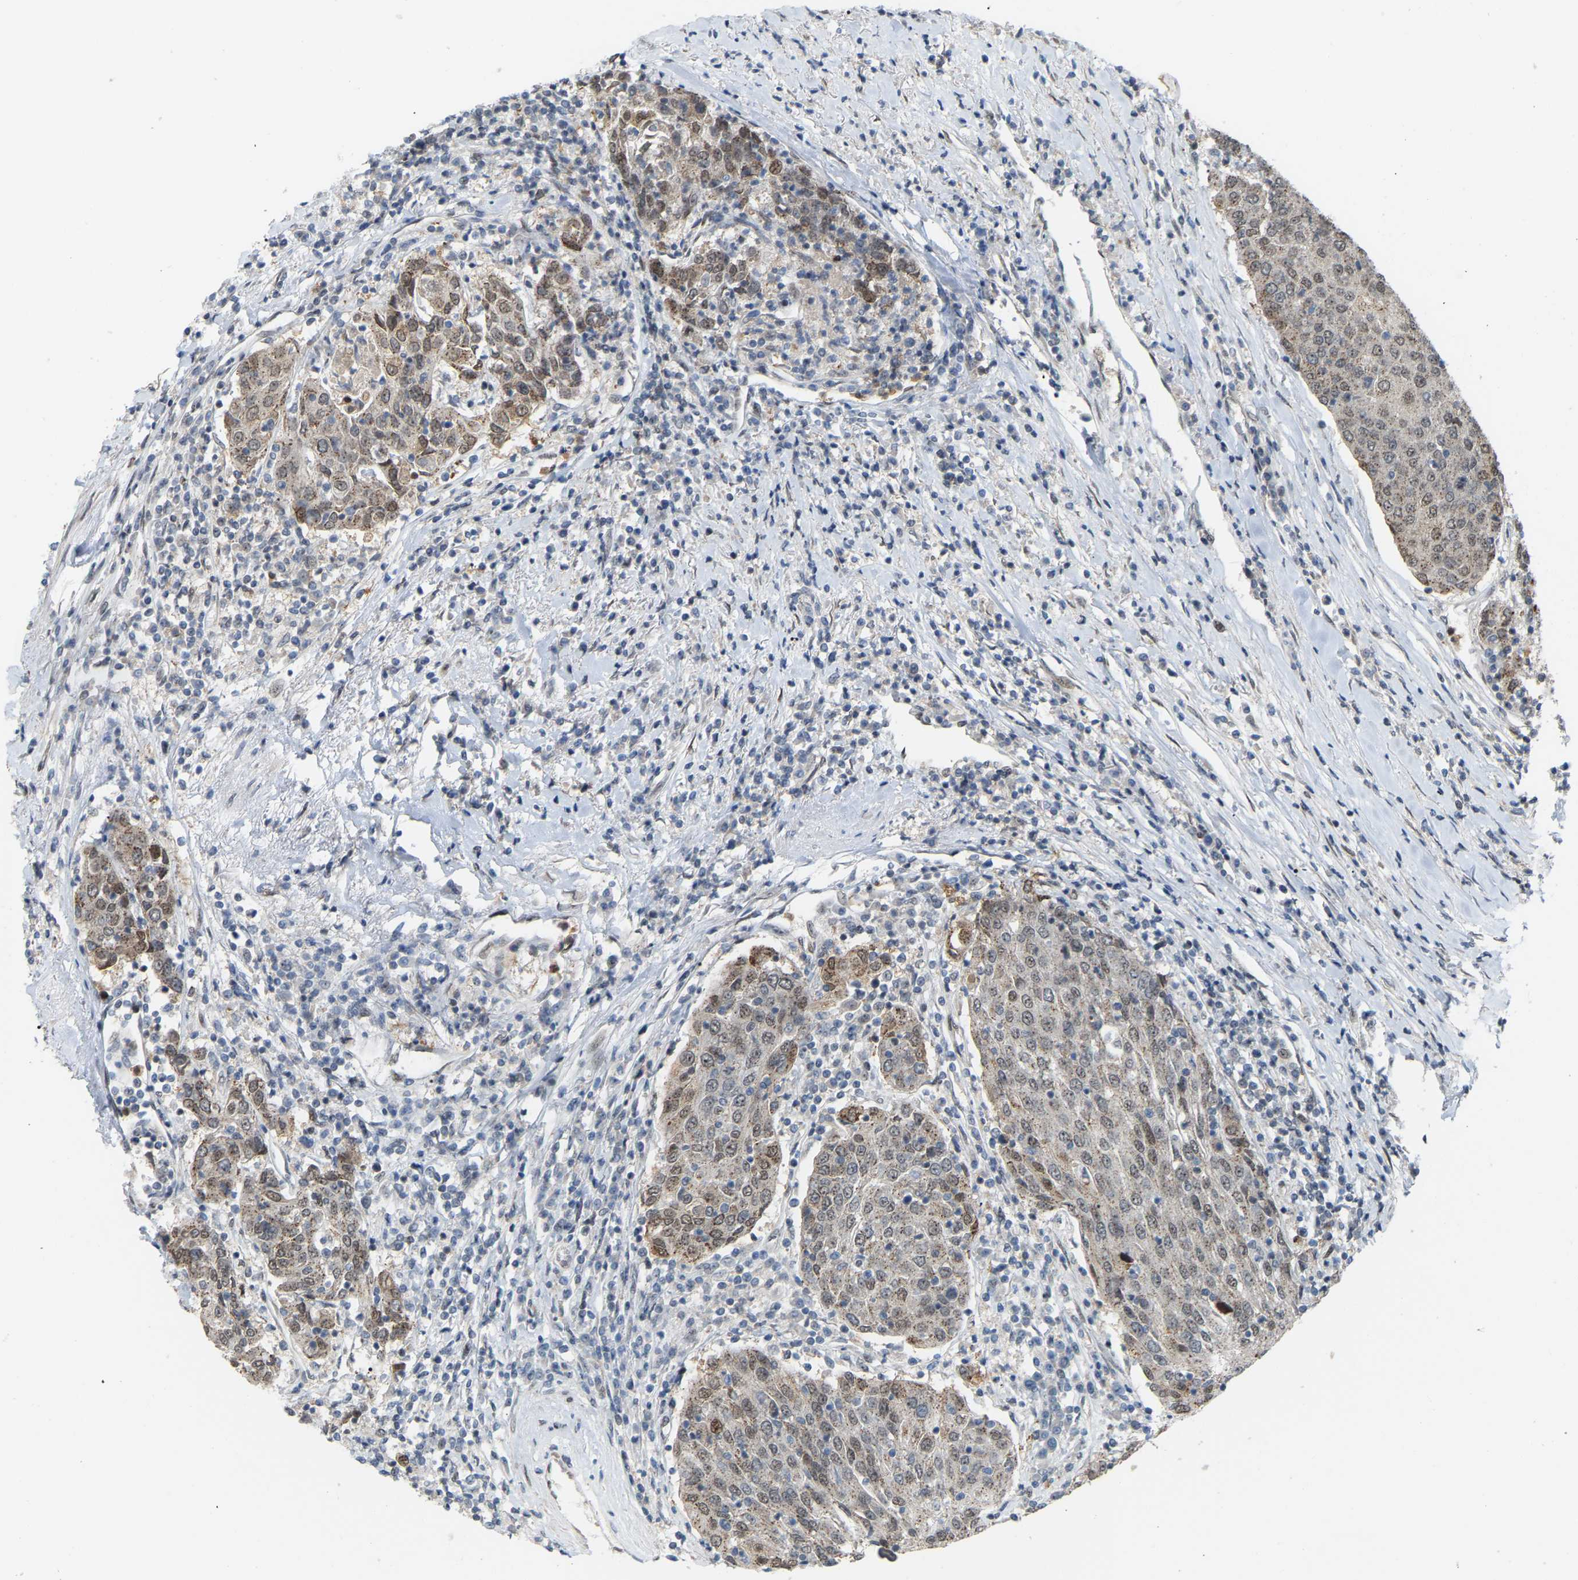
{"staining": {"intensity": "weak", "quantity": "25%-75%", "location": "cytoplasmic/membranous,nuclear"}, "tissue": "urothelial cancer", "cell_type": "Tumor cells", "image_type": "cancer", "snomed": [{"axis": "morphology", "description": "Urothelial carcinoma, High grade"}, {"axis": "topography", "description": "Urinary bladder"}], "caption": "DAB (3,3'-diaminobenzidine) immunohistochemical staining of human urothelial cancer reveals weak cytoplasmic/membranous and nuclear protein staining in approximately 25%-75% of tumor cells.", "gene": "CROT", "patient": {"sex": "female", "age": 85}}